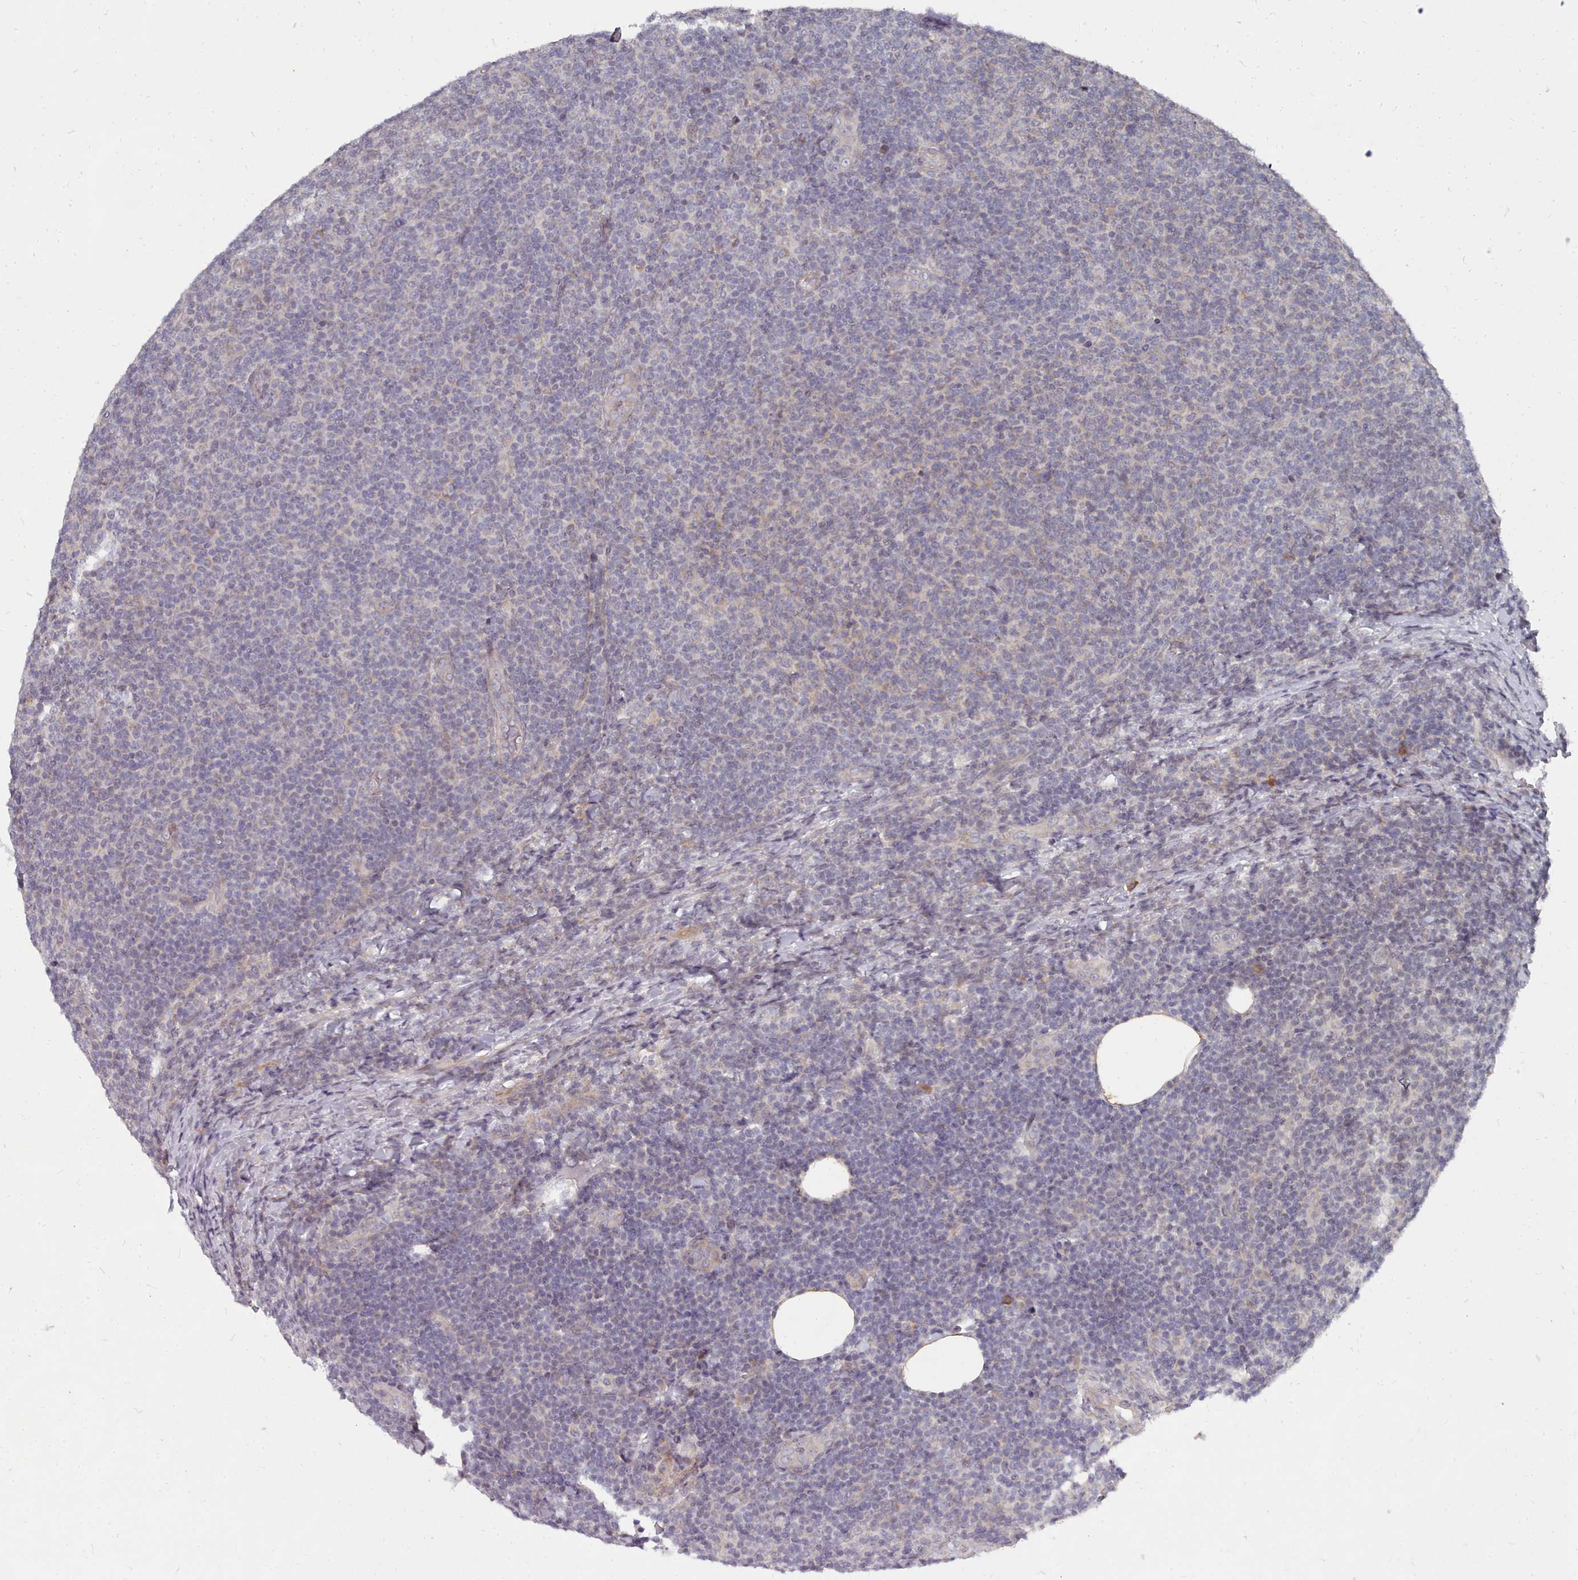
{"staining": {"intensity": "negative", "quantity": "none", "location": "none"}, "tissue": "lymphoma", "cell_type": "Tumor cells", "image_type": "cancer", "snomed": [{"axis": "morphology", "description": "Malignant lymphoma, non-Hodgkin's type, Low grade"}, {"axis": "topography", "description": "Lymph node"}], "caption": "Human low-grade malignant lymphoma, non-Hodgkin's type stained for a protein using IHC reveals no expression in tumor cells.", "gene": "ACKR3", "patient": {"sex": "male", "age": 66}}